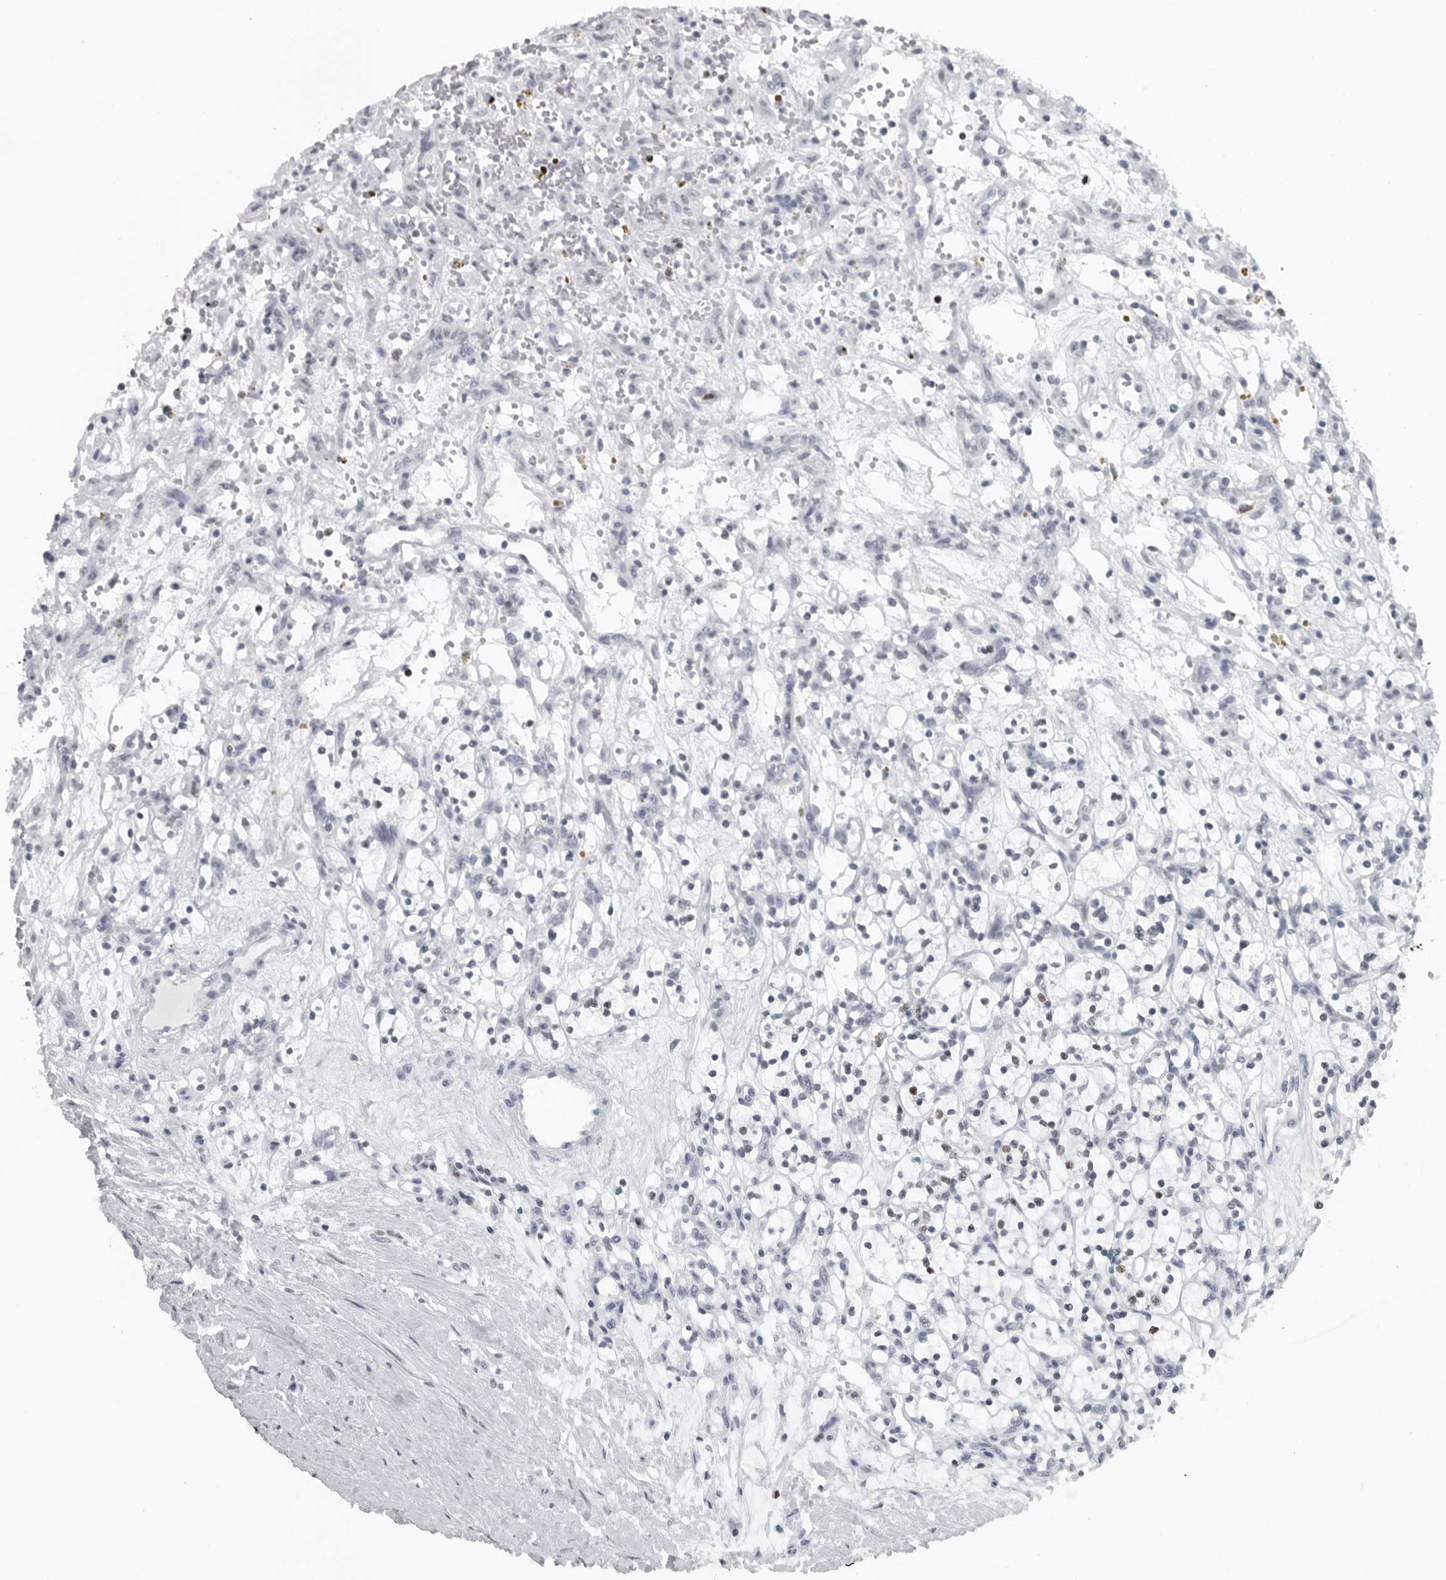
{"staining": {"intensity": "negative", "quantity": "none", "location": "none"}, "tissue": "renal cancer", "cell_type": "Tumor cells", "image_type": "cancer", "snomed": [{"axis": "morphology", "description": "Adenocarcinoma, NOS"}, {"axis": "topography", "description": "Kidney"}], "caption": "Immunohistochemistry image of adenocarcinoma (renal) stained for a protein (brown), which displays no expression in tumor cells.", "gene": "SATB2", "patient": {"sex": "female", "age": 57}}